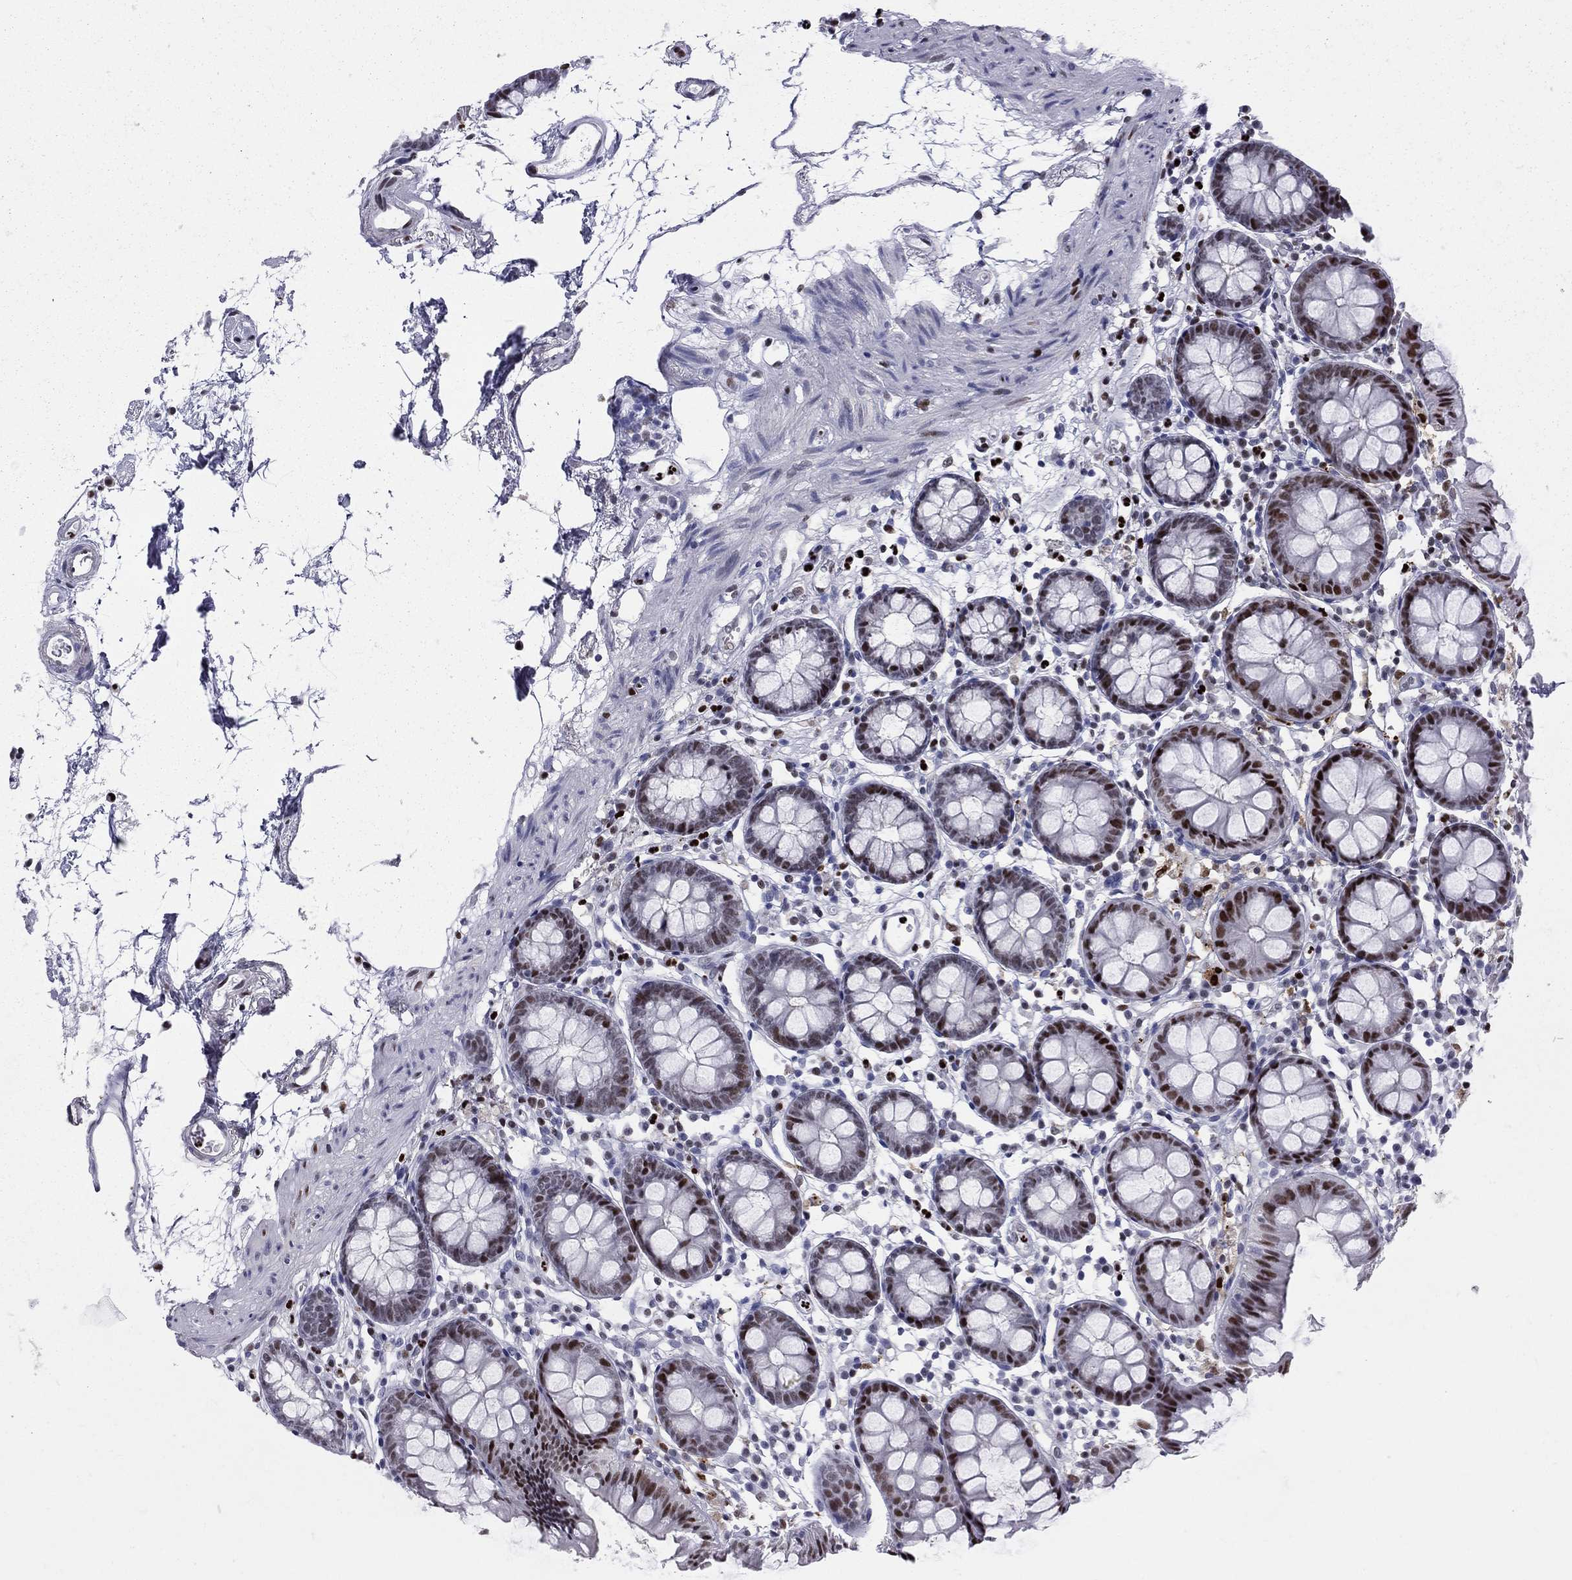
{"staining": {"intensity": "negative", "quantity": "none", "location": "none"}, "tissue": "colon", "cell_type": "Endothelial cells", "image_type": "normal", "snomed": [{"axis": "morphology", "description": "Normal tissue, NOS"}, {"axis": "topography", "description": "Colon"}], "caption": "Image shows no significant protein expression in endothelial cells of benign colon. Nuclei are stained in blue.", "gene": "PCGF3", "patient": {"sex": "female", "age": 84}}